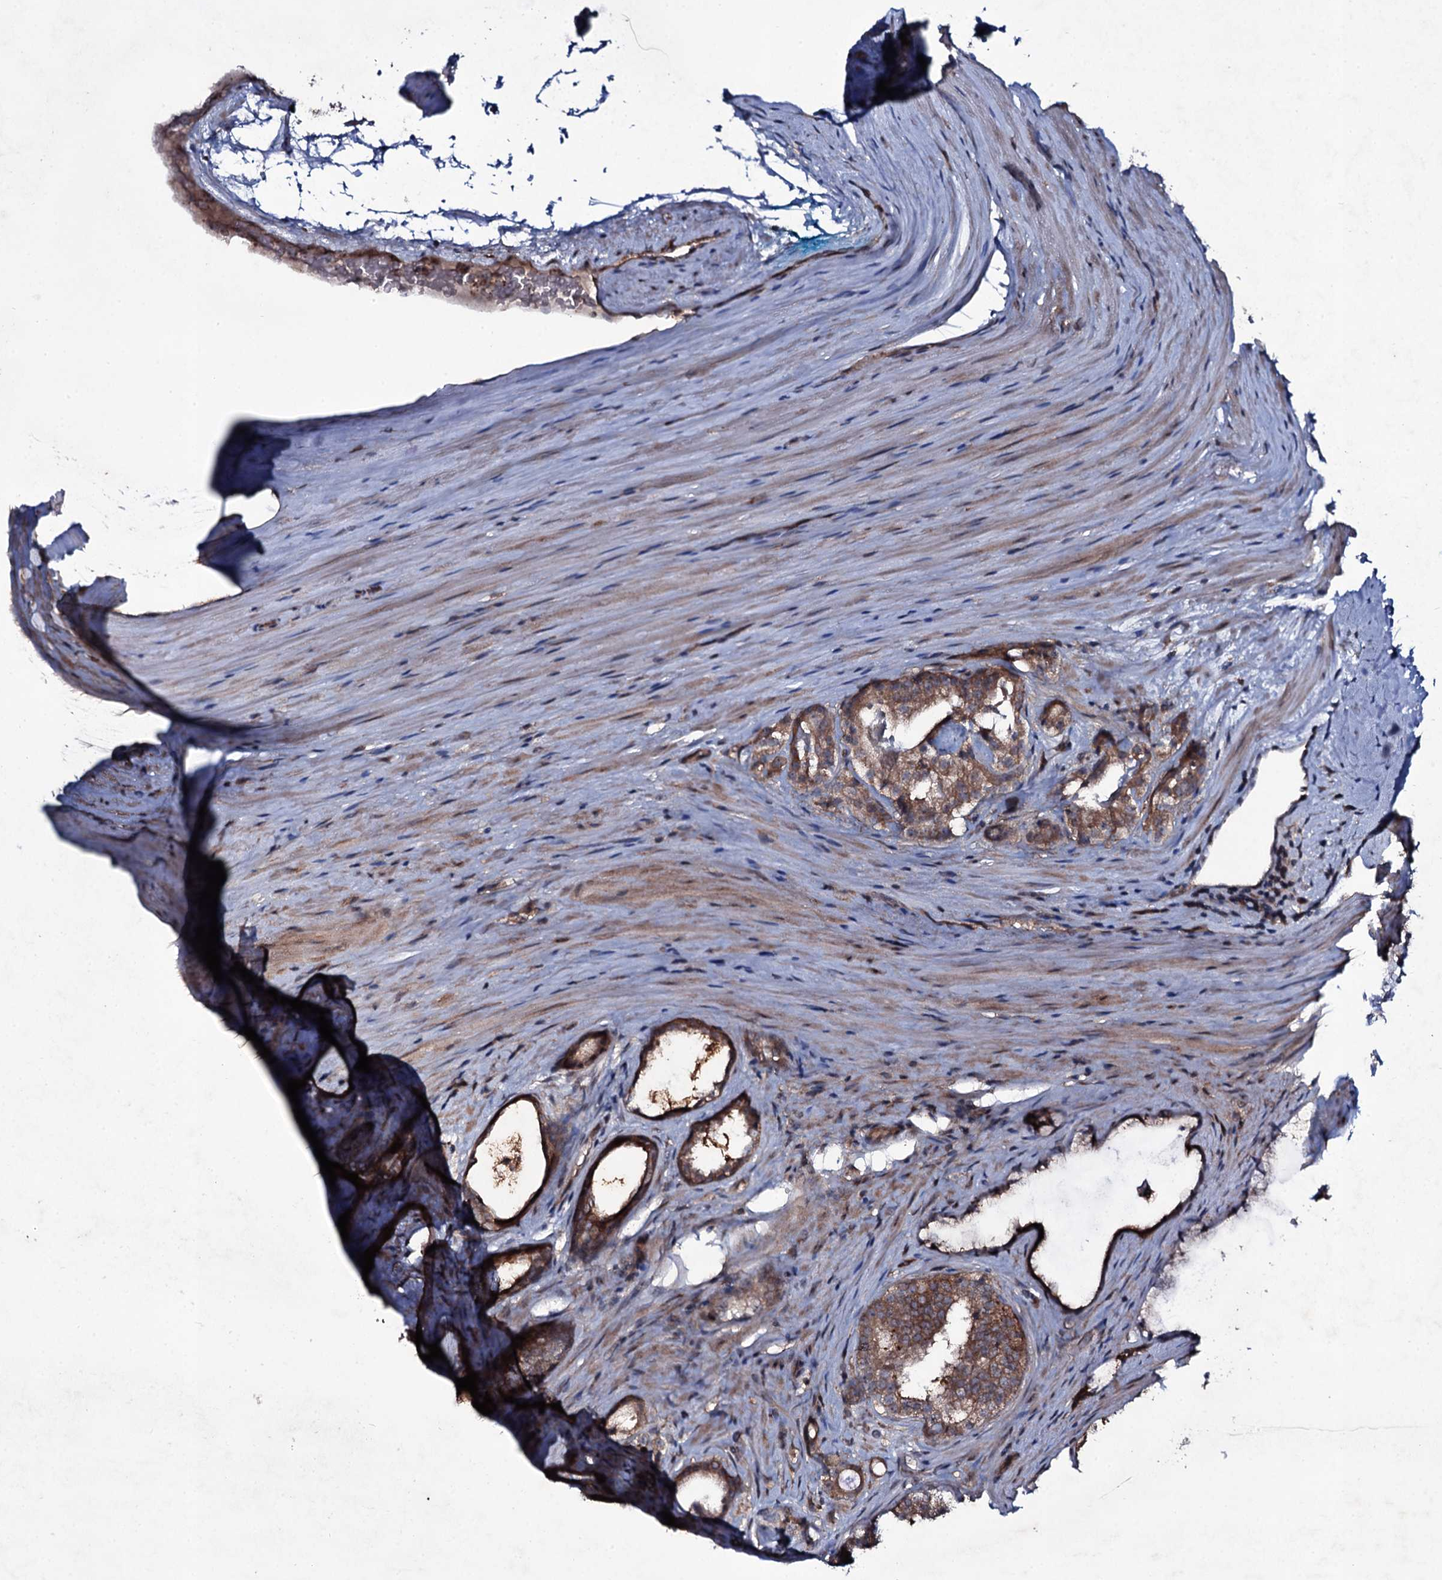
{"staining": {"intensity": "moderate", "quantity": ">75%", "location": "cytoplasmic/membranous"}, "tissue": "prostate cancer", "cell_type": "Tumor cells", "image_type": "cancer", "snomed": [{"axis": "morphology", "description": "Adenocarcinoma, High grade"}, {"axis": "topography", "description": "Prostate"}], "caption": "Immunohistochemistry of adenocarcinoma (high-grade) (prostate) exhibits medium levels of moderate cytoplasmic/membranous positivity in approximately >75% of tumor cells.", "gene": "SNAP23", "patient": {"sex": "male", "age": 63}}